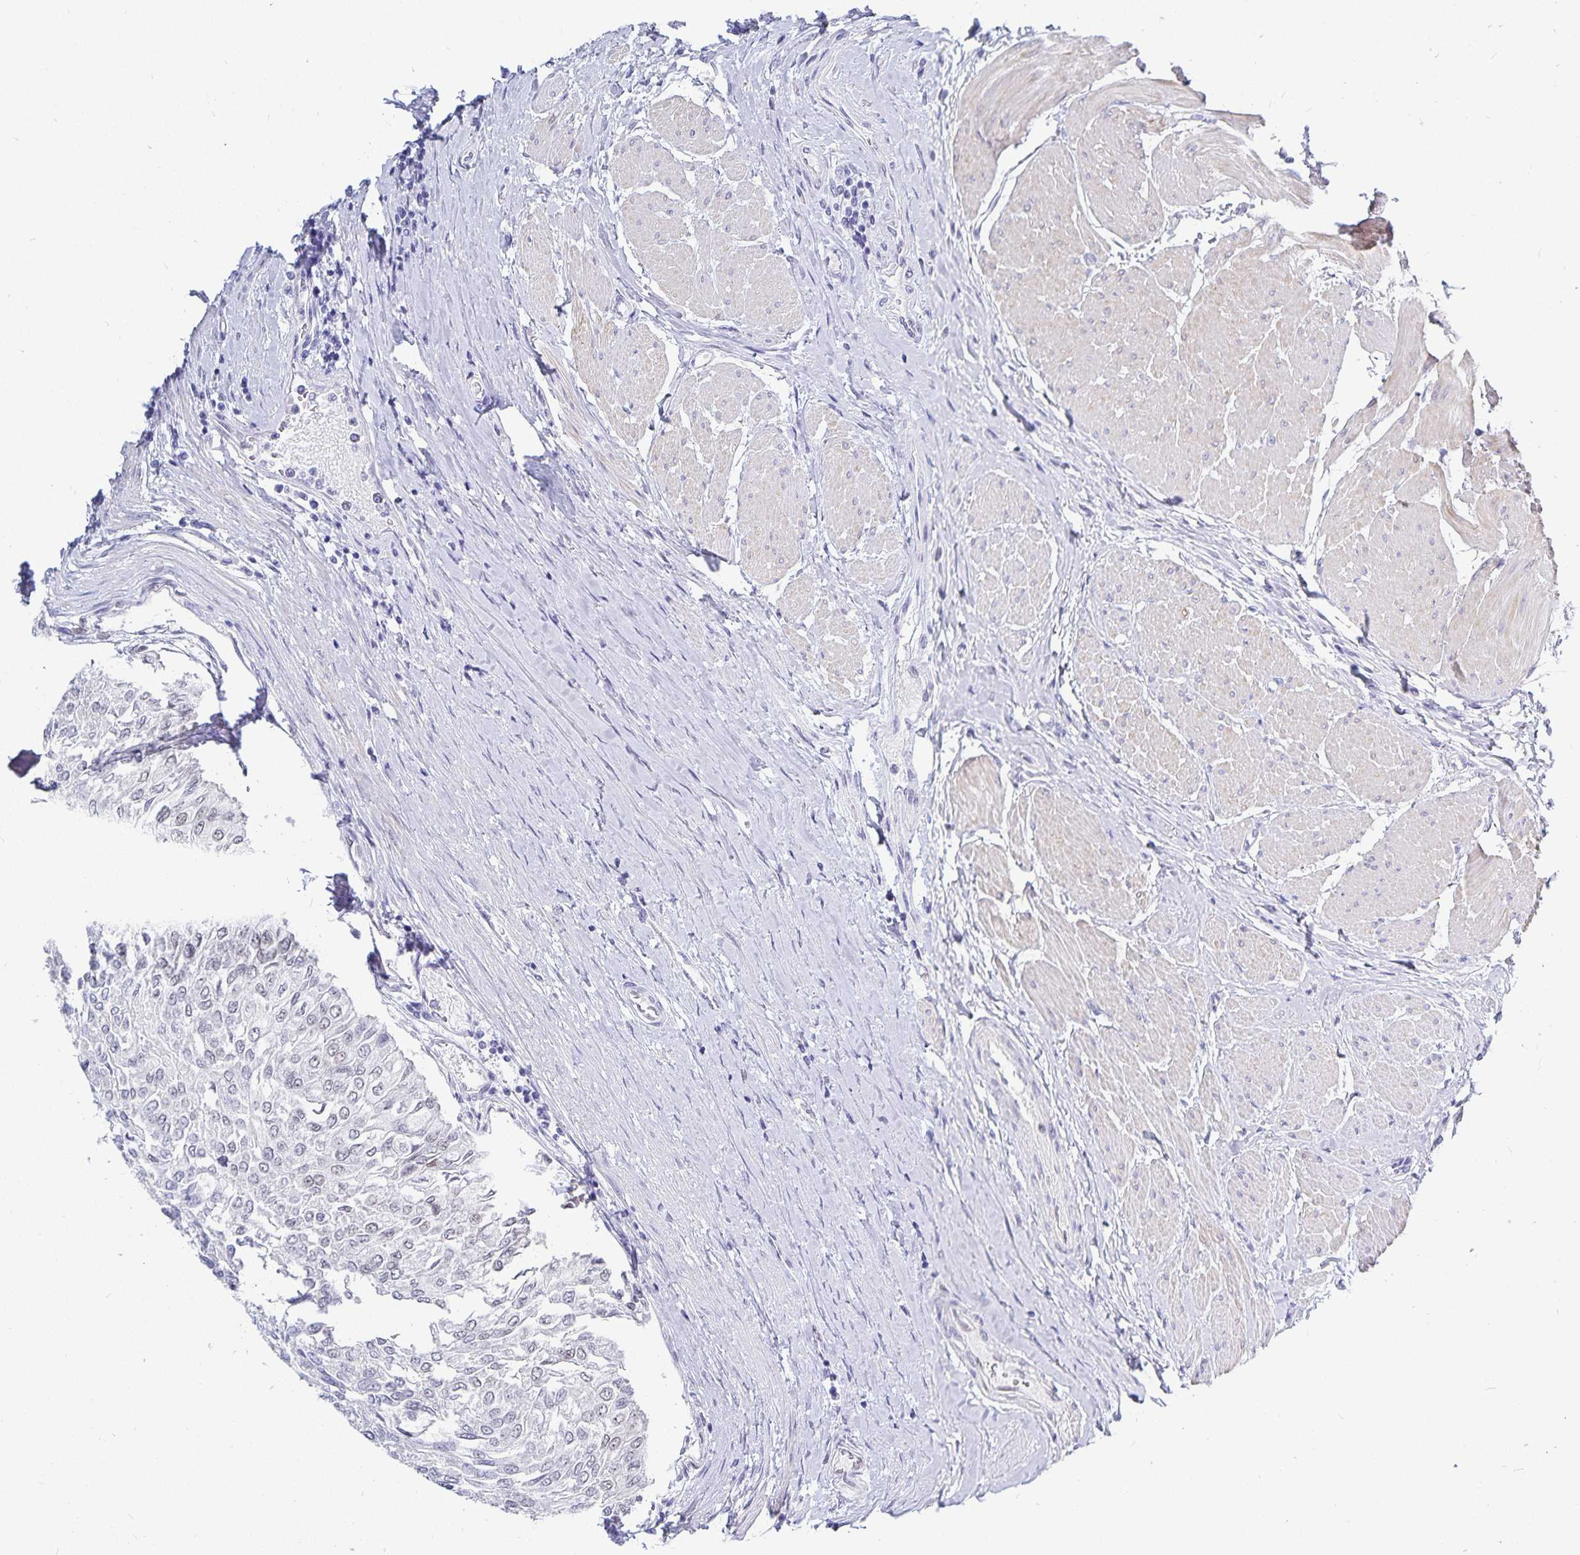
{"staining": {"intensity": "negative", "quantity": "none", "location": "none"}, "tissue": "urothelial cancer", "cell_type": "Tumor cells", "image_type": "cancer", "snomed": [{"axis": "morphology", "description": "Urothelial carcinoma, NOS"}, {"axis": "topography", "description": "Urinary bladder"}], "caption": "This is a photomicrograph of immunohistochemistry (IHC) staining of urothelial cancer, which shows no expression in tumor cells.", "gene": "HMGB3", "patient": {"sex": "male", "age": 67}}